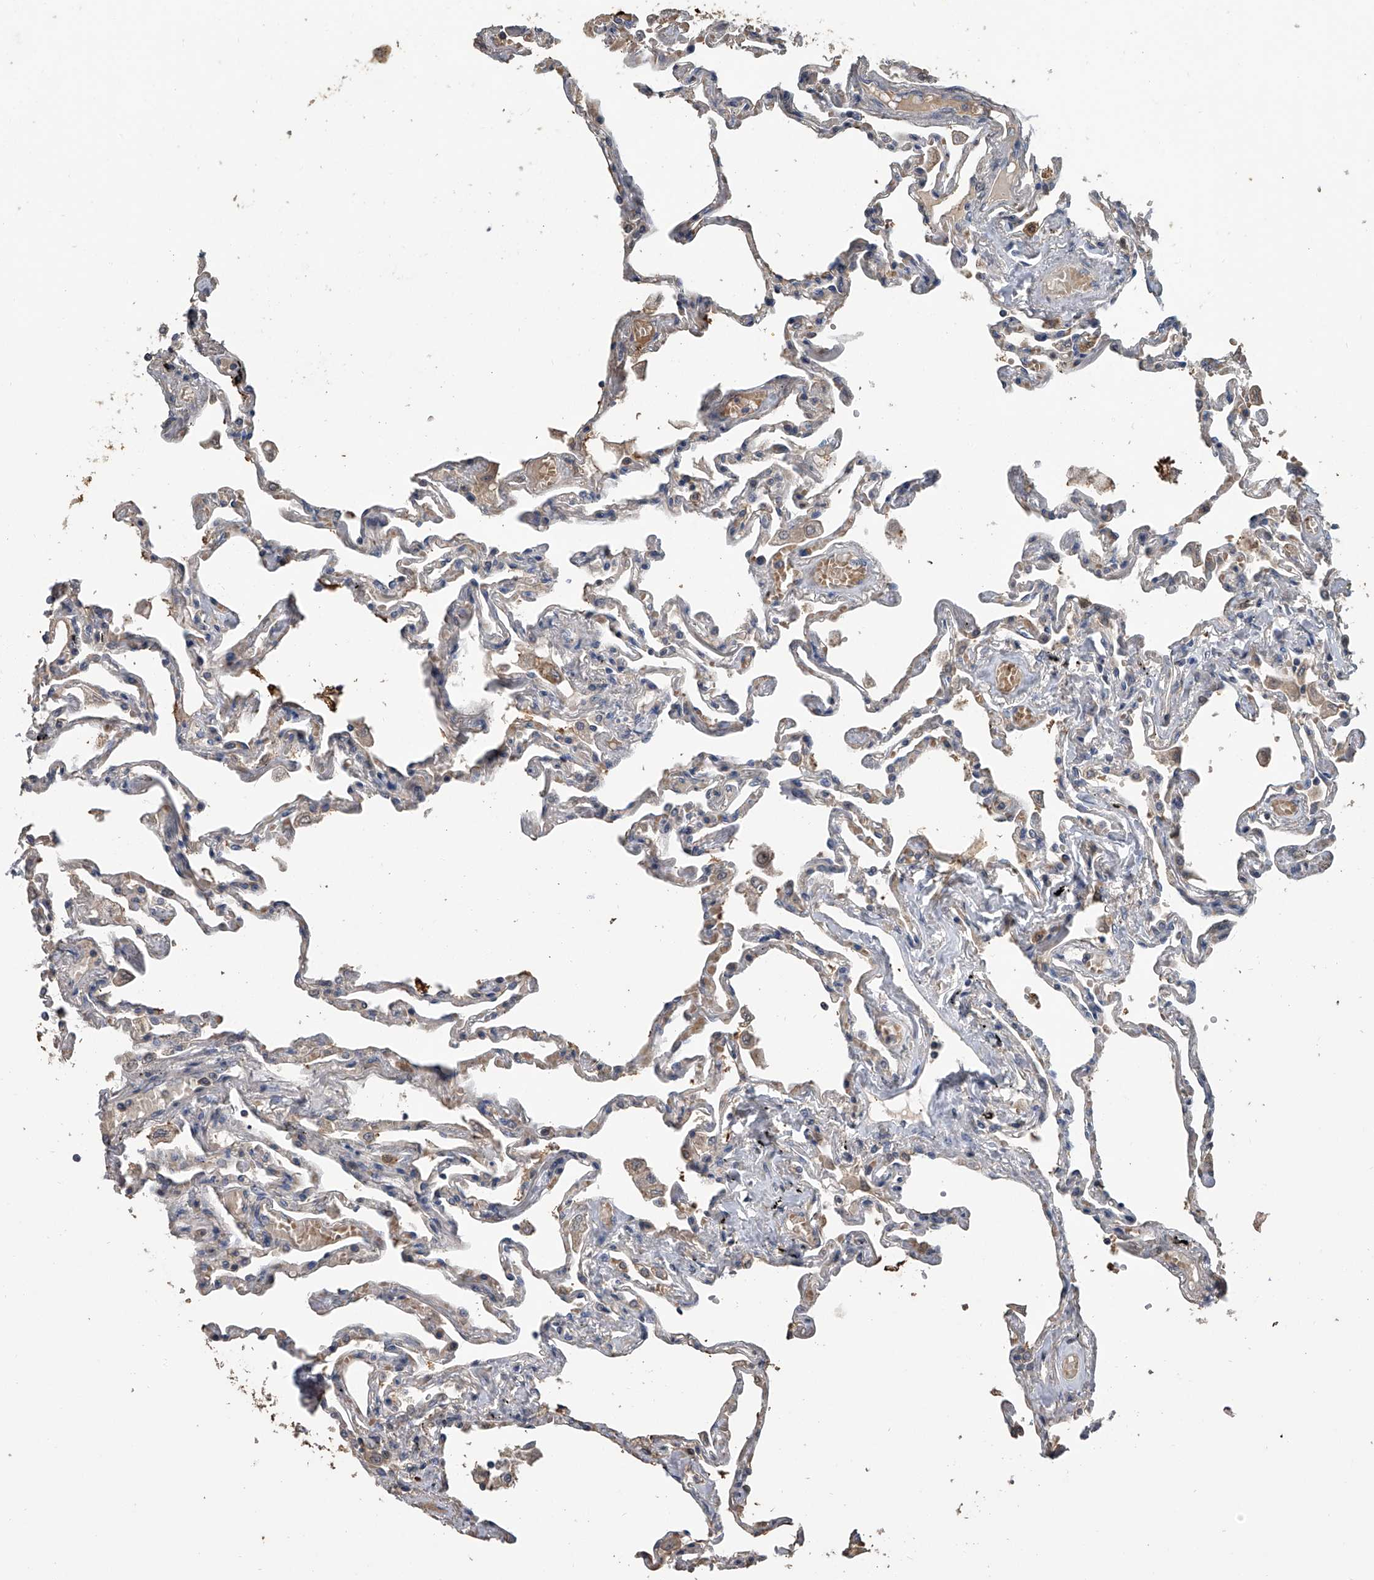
{"staining": {"intensity": "moderate", "quantity": "25%-75%", "location": "cytoplasmic/membranous"}, "tissue": "lung", "cell_type": "Alveolar cells", "image_type": "normal", "snomed": [{"axis": "morphology", "description": "Normal tissue, NOS"}, {"axis": "topography", "description": "Lung"}], "caption": "Immunohistochemistry histopathology image of normal lung: lung stained using immunohistochemistry displays medium levels of moderate protein expression localized specifically in the cytoplasmic/membranous of alveolar cells, appearing as a cytoplasmic/membranous brown color.", "gene": "DOCK9", "patient": {"sex": "female", "age": 67}}